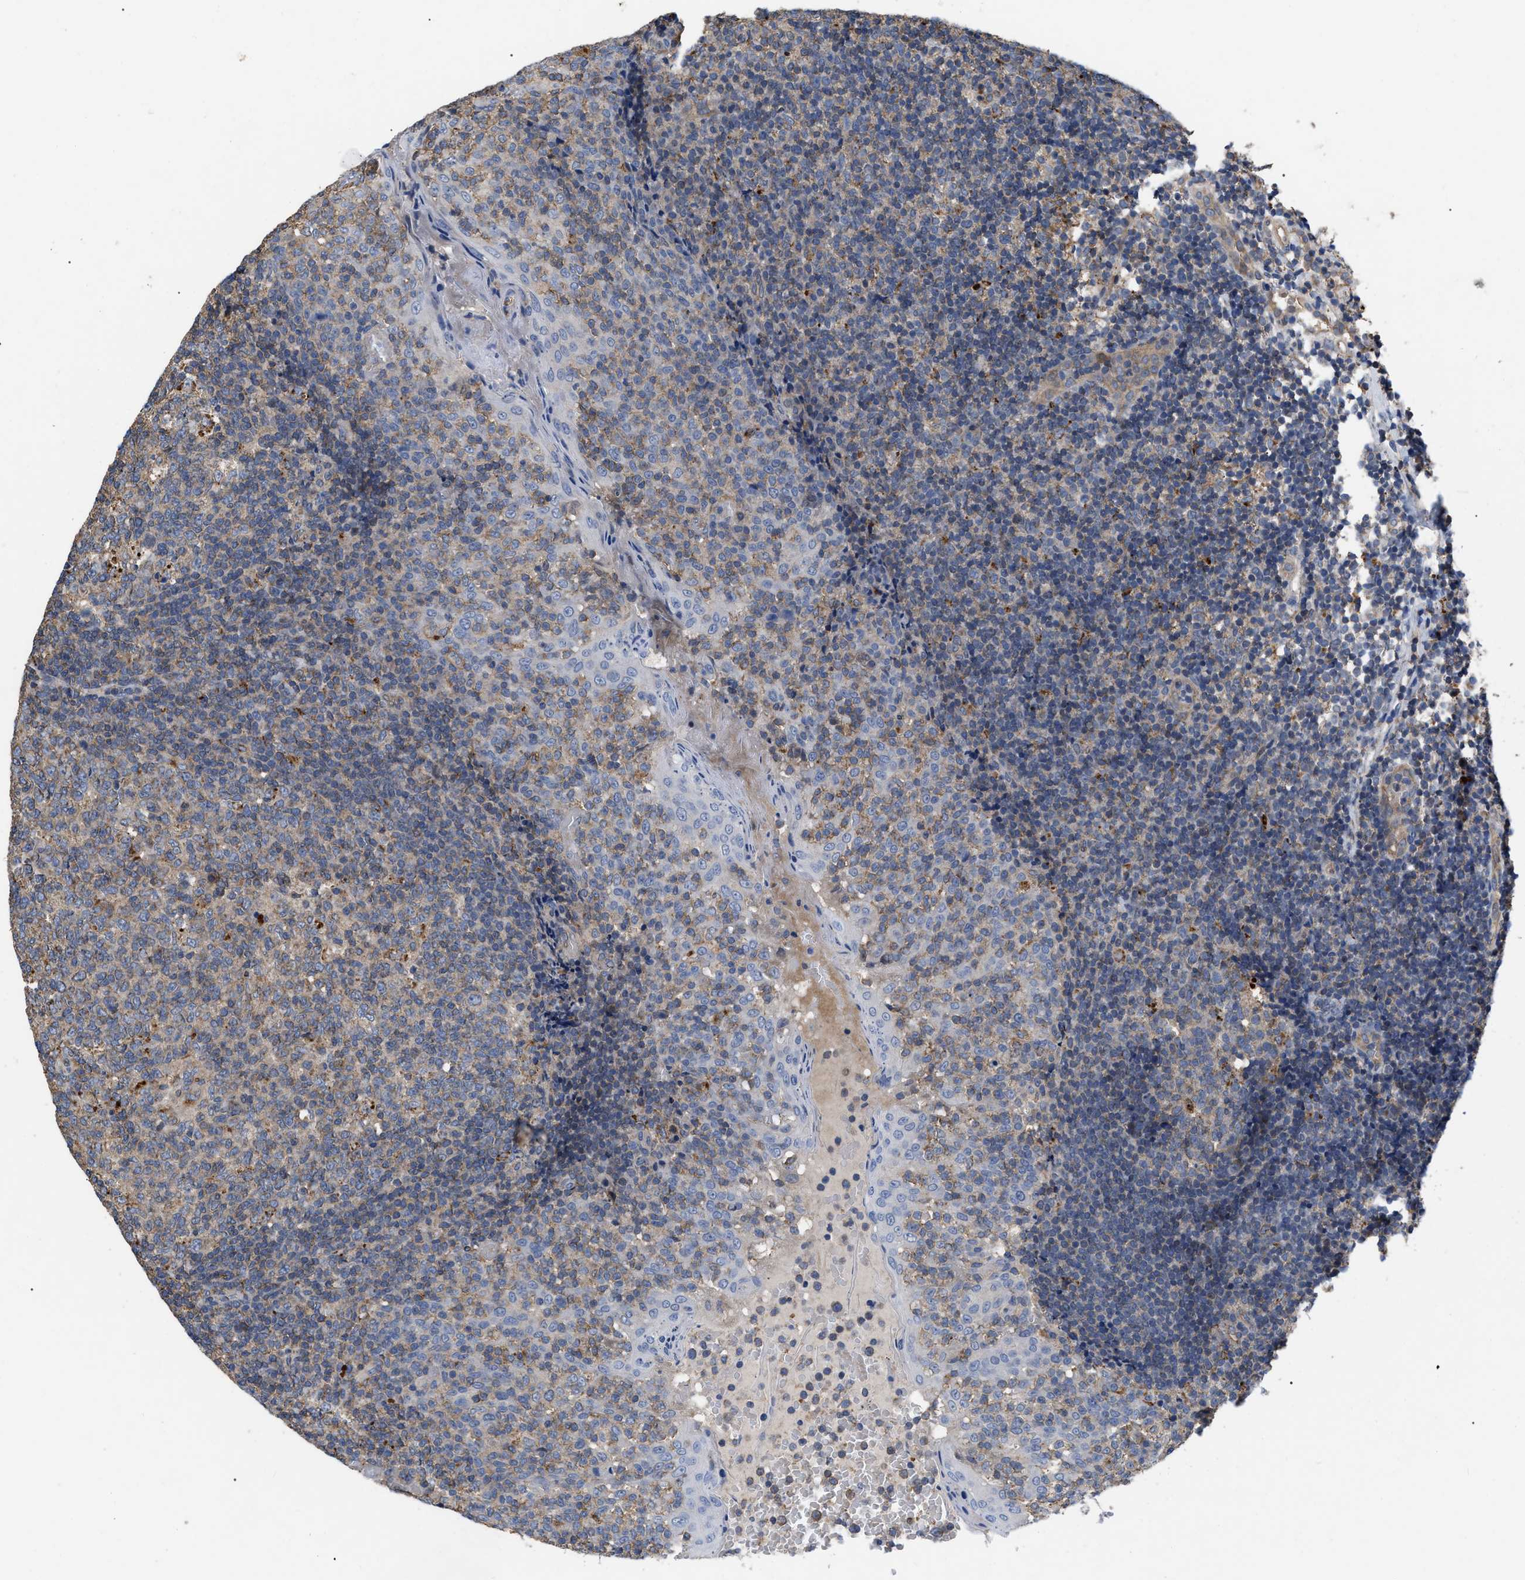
{"staining": {"intensity": "weak", "quantity": ">75%", "location": "cytoplasmic/membranous"}, "tissue": "tonsil", "cell_type": "Germinal center cells", "image_type": "normal", "snomed": [{"axis": "morphology", "description": "Normal tissue, NOS"}, {"axis": "topography", "description": "Tonsil"}], "caption": "Tonsil stained with immunohistochemistry (IHC) demonstrates weak cytoplasmic/membranous positivity in approximately >75% of germinal center cells.", "gene": "FAM171A2", "patient": {"sex": "female", "age": 19}}